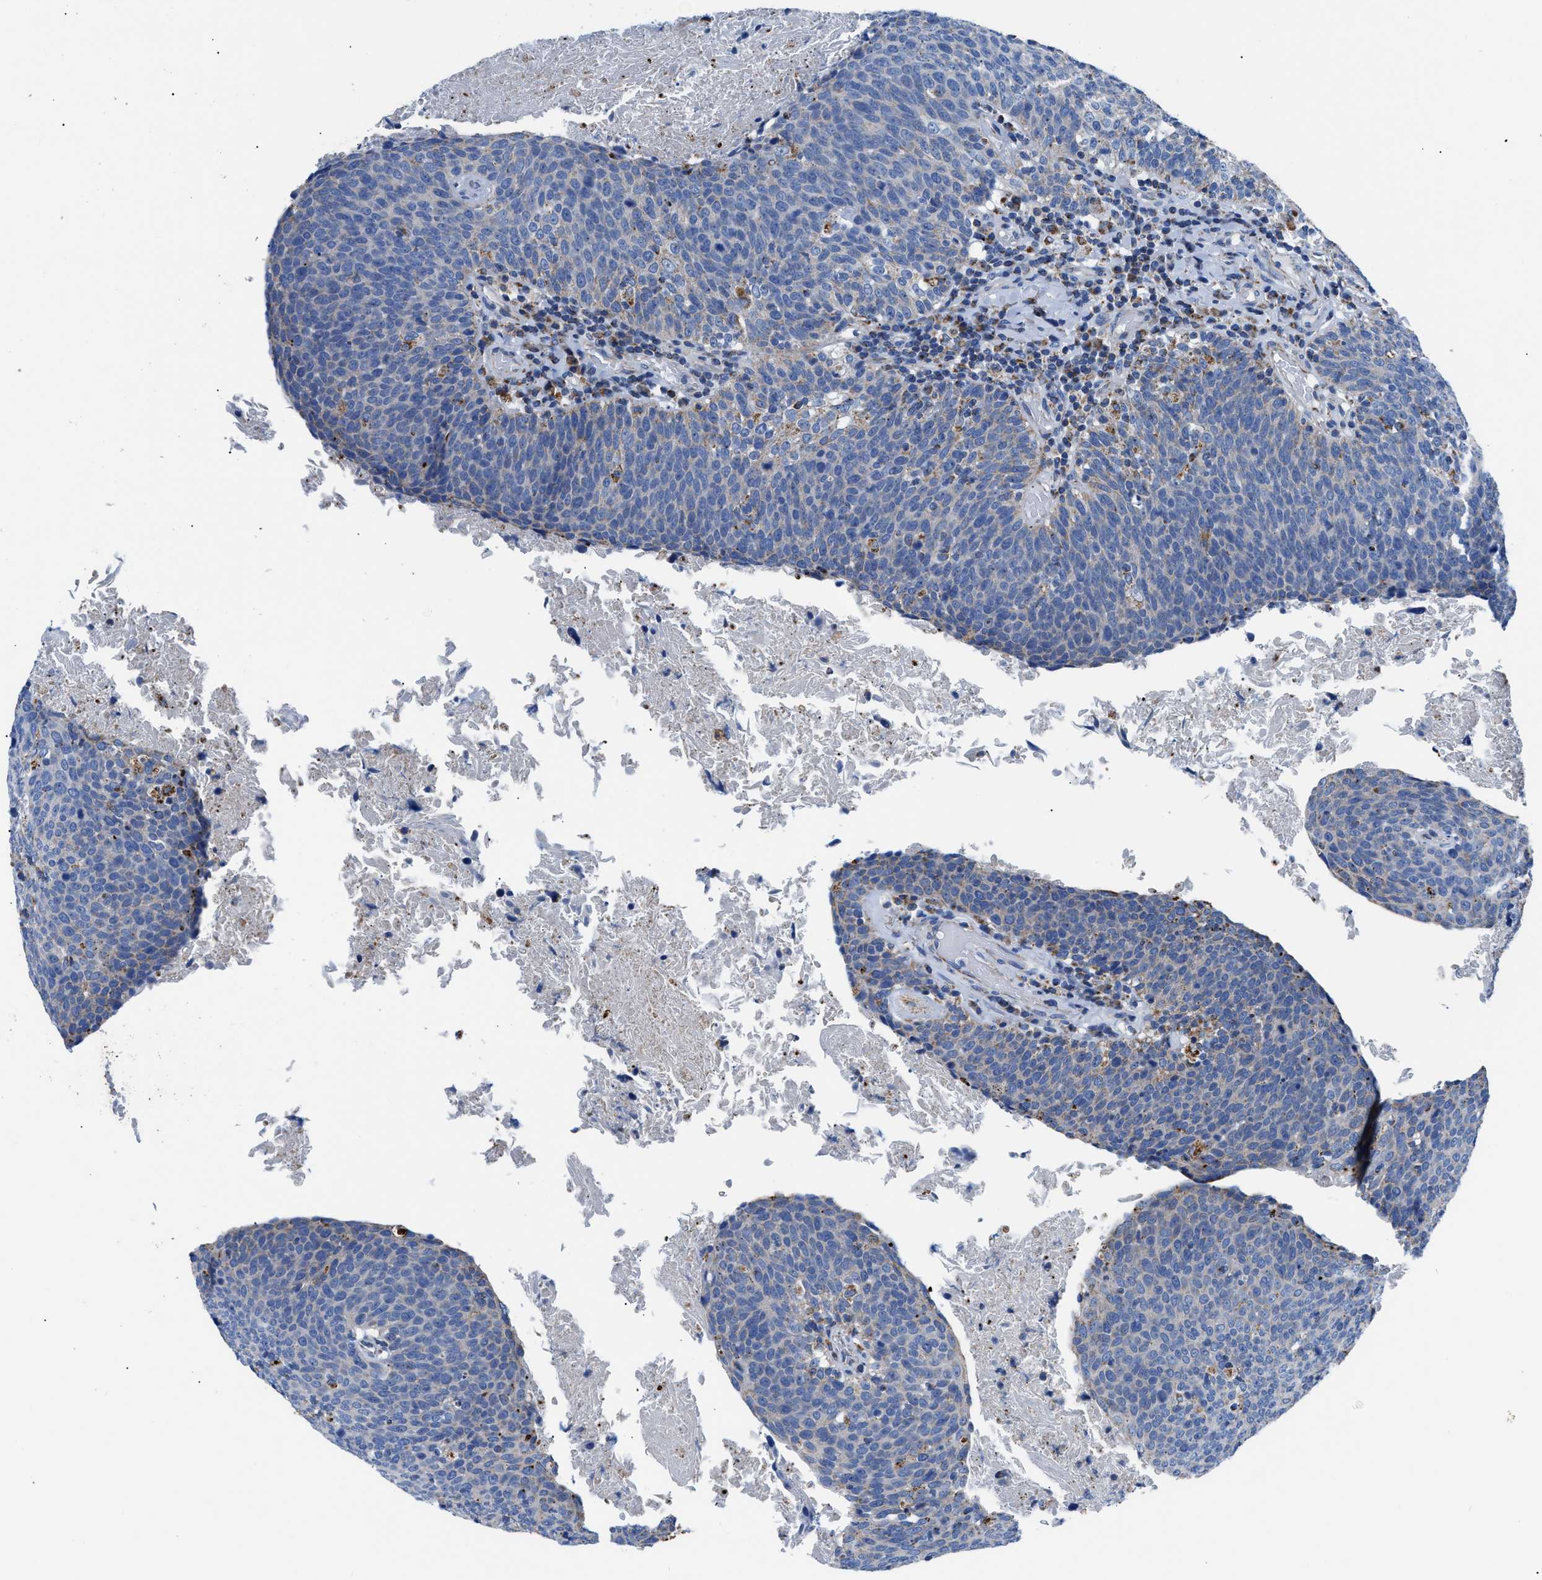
{"staining": {"intensity": "weak", "quantity": "<25%", "location": "cytoplasmic/membranous"}, "tissue": "head and neck cancer", "cell_type": "Tumor cells", "image_type": "cancer", "snomed": [{"axis": "morphology", "description": "Squamous cell carcinoma, NOS"}, {"axis": "morphology", "description": "Squamous cell carcinoma, metastatic, NOS"}, {"axis": "topography", "description": "Lymph node"}, {"axis": "topography", "description": "Head-Neck"}], "caption": "Immunohistochemistry (IHC) of human squamous cell carcinoma (head and neck) shows no expression in tumor cells.", "gene": "ZDHHC3", "patient": {"sex": "male", "age": 62}}